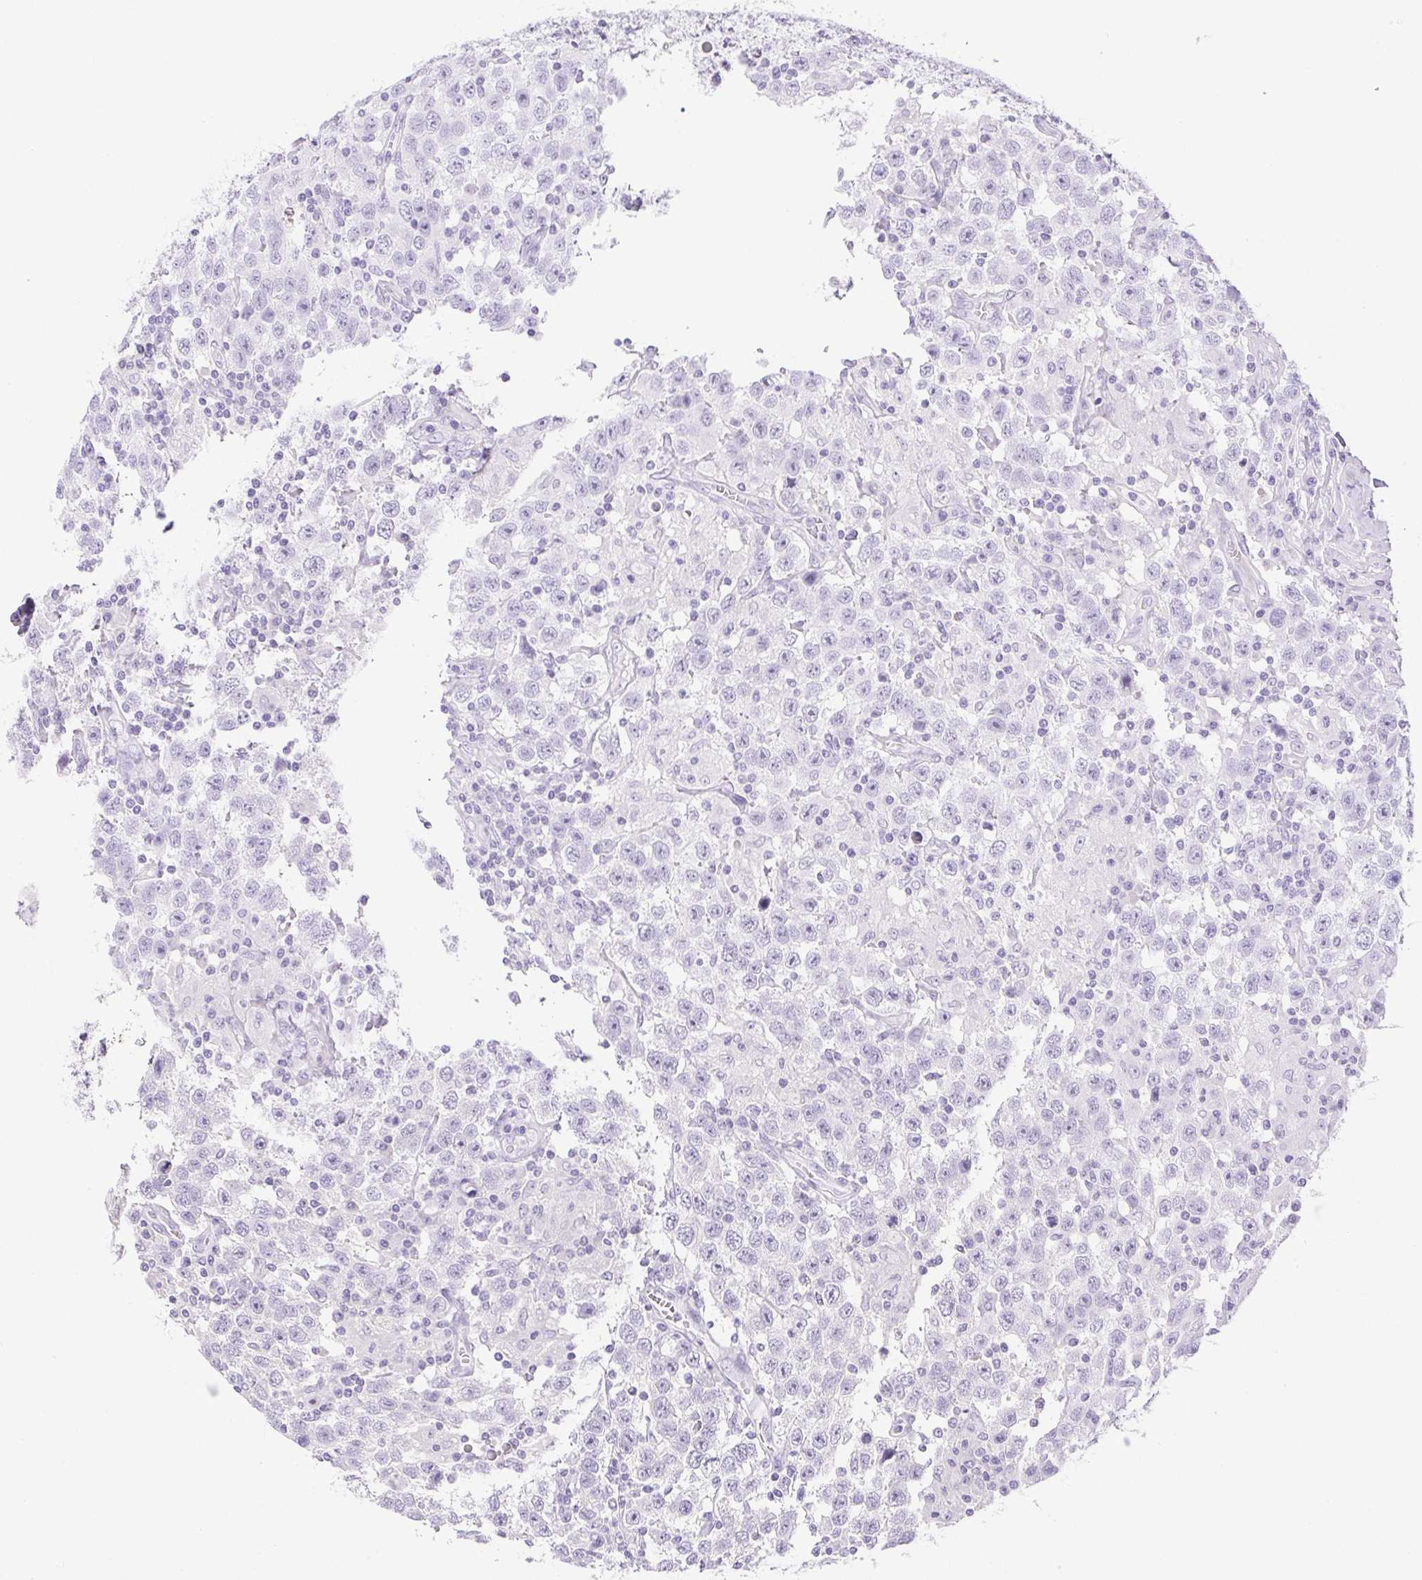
{"staining": {"intensity": "negative", "quantity": "none", "location": "none"}, "tissue": "testis cancer", "cell_type": "Tumor cells", "image_type": "cancer", "snomed": [{"axis": "morphology", "description": "Seminoma, NOS"}, {"axis": "topography", "description": "Testis"}], "caption": "A high-resolution micrograph shows IHC staining of testis cancer, which displays no significant expression in tumor cells.", "gene": "PAPPA2", "patient": {"sex": "male", "age": 41}}